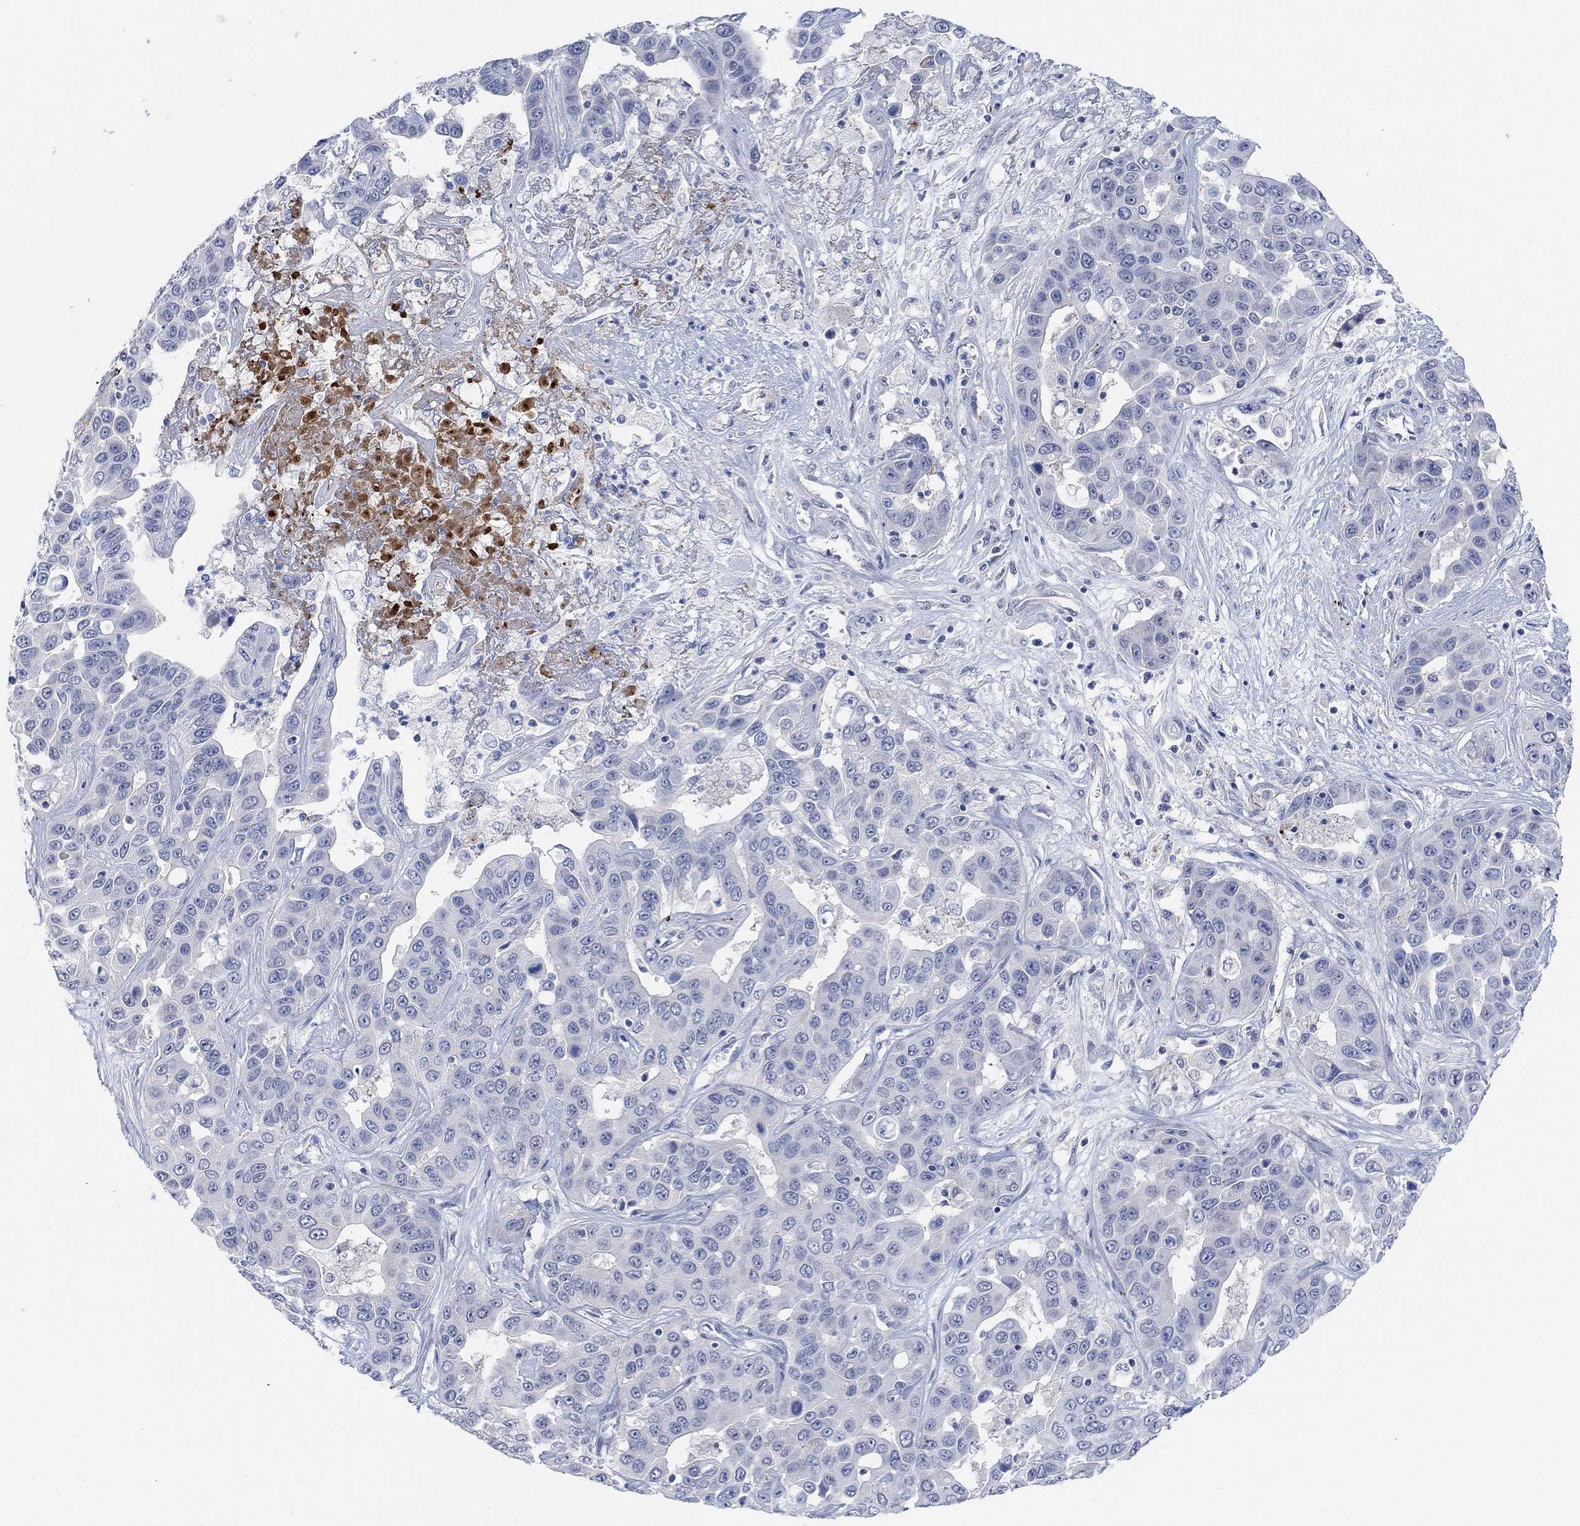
{"staining": {"intensity": "negative", "quantity": "none", "location": "none"}, "tissue": "liver cancer", "cell_type": "Tumor cells", "image_type": "cancer", "snomed": [{"axis": "morphology", "description": "Cholangiocarcinoma"}, {"axis": "topography", "description": "Liver"}], "caption": "Liver cholangiocarcinoma was stained to show a protein in brown. There is no significant staining in tumor cells.", "gene": "RIMS1", "patient": {"sex": "female", "age": 52}}